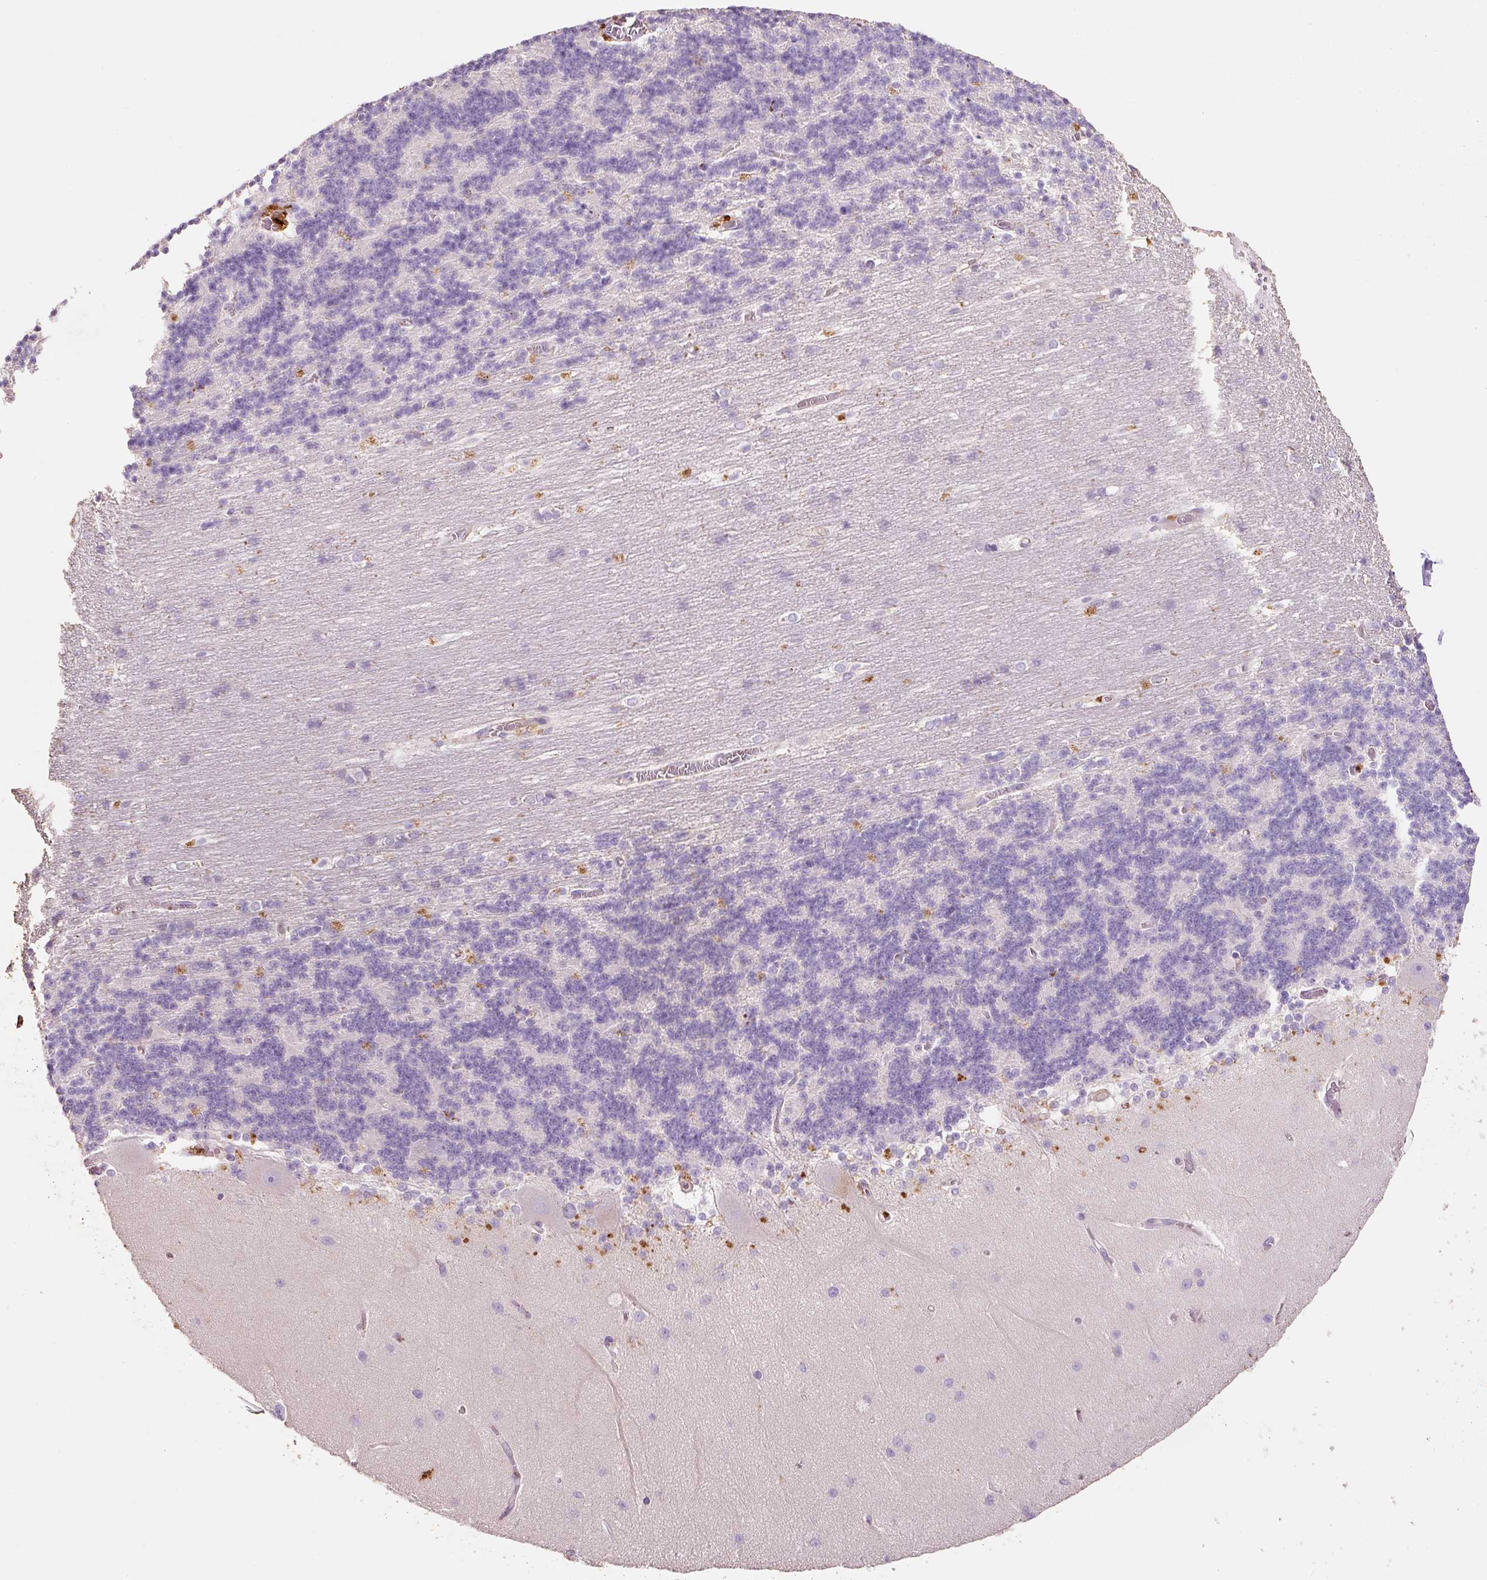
{"staining": {"intensity": "negative", "quantity": "none", "location": "none"}, "tissue": "cerebellum", "cell_type": "Cells in granular layer", "image_type": "normal", "snomed": [{"axis": "morphology", "description": "Normal tissue, NOS"}, {"axis": "topography", "description": "Cerebellum"}], "caption": "Protein analysis of unremarkable cerebellum displays no significant staining in cells in granular layer. The staining was performed using DAB (3,3'-diaminobenzidine) to visualize the protein expression in brown, while the nuclei were stained in blue with hematoxylin (Magnification: 20x).", "gene": "TMC8", "patient": {"sex": "female", "age": 54}}